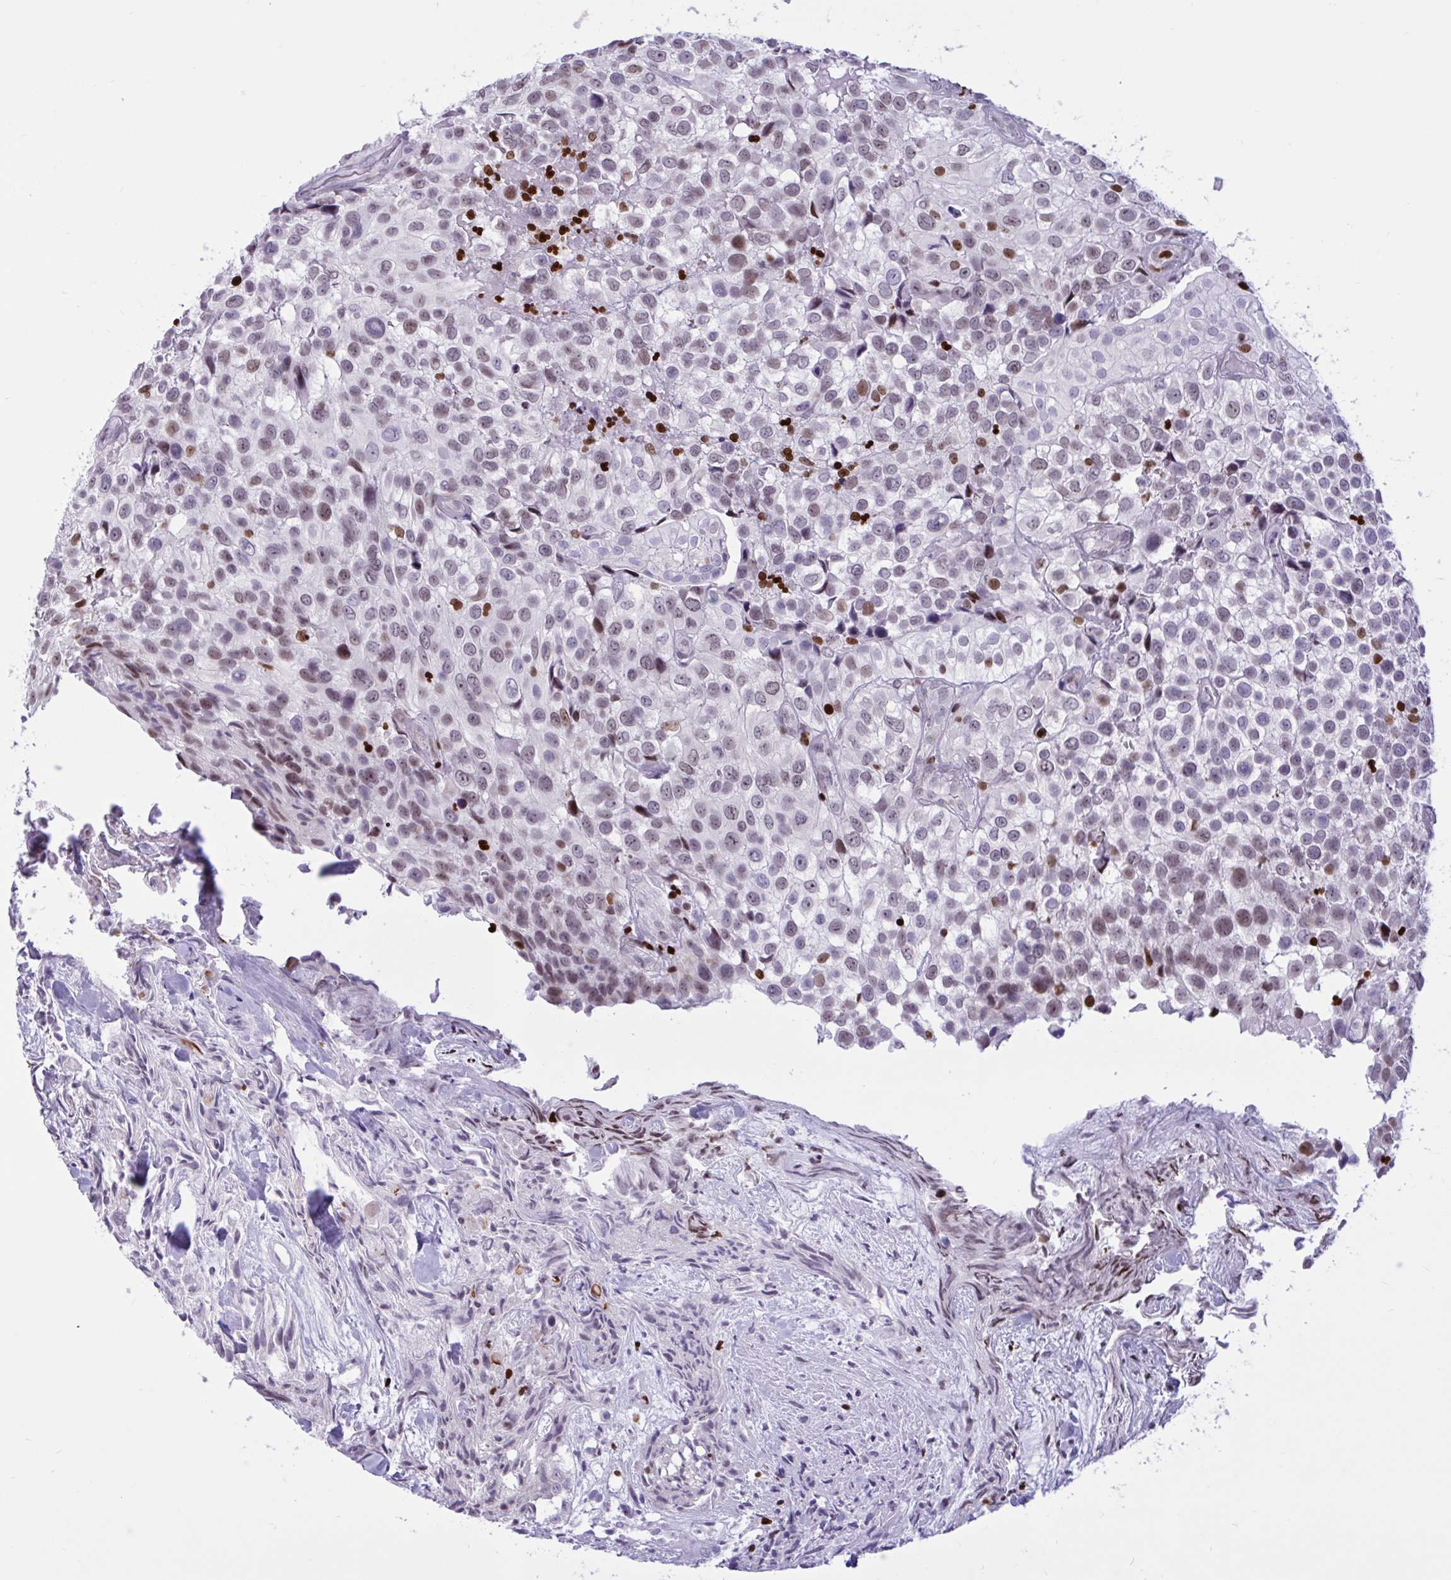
{"staining": {"intensity": "weak", "quantity": "25%-75%", "location": "nuclear"}, "tissue": "urothelial cancer", "cell_type": "Tumor cells", "image_type": "cancer", "snomed": [{"axis": "morphology", "description": "Urothelial carcinoma, High grade"}, {"axis": "topography", "description": "Urinary bladder"}], "caption": "This is an image of IHC staining of urothelial carcinoma (high-grade), which shows weak positivity in the nuclear of tumor cells.", "gene": "HMGB2", "patient": {"sex": "male", "age": 56}}